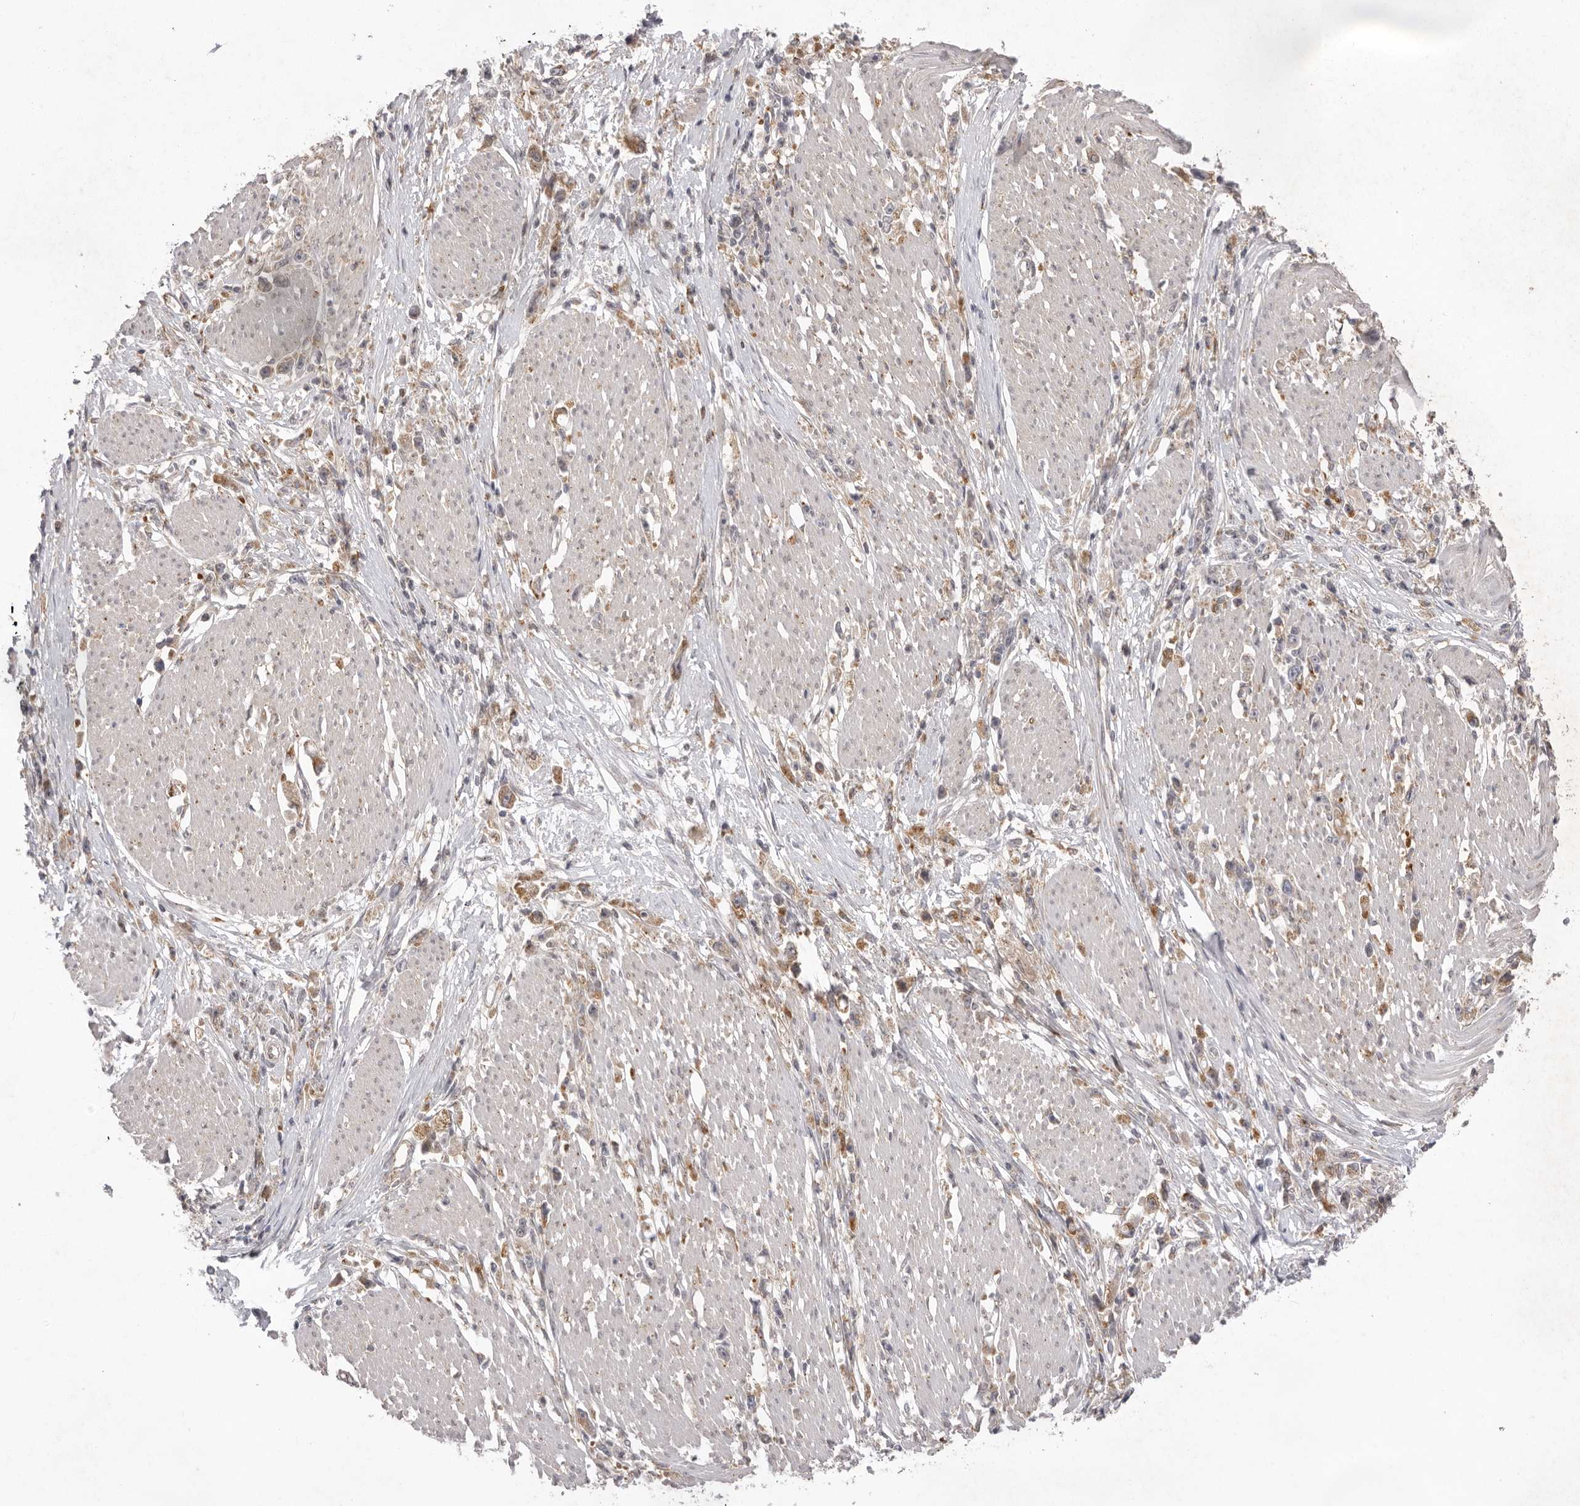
{"staining": {"intensity": "weak", "quantity": "25%-75%", "location": "cytoplasmic/membranous"}, "tissue": "stomach cancer", "cell_type": "Tumor cells", "image_type": "cancer", "snomed": [{"axis": "morphology", "description": "Adenocarcinoma, NOS"}, {"axis": "topography", "description": "Stomach"}], "caption": "Immunohistochemistry (DAB) staining of human stomach cancer demonstrates weak cytoplasmic/membranous protein expression in about 25%-75% of tumor cells.", "gene": "TLR3", "patient": {"sex": "female", "age": 59}}